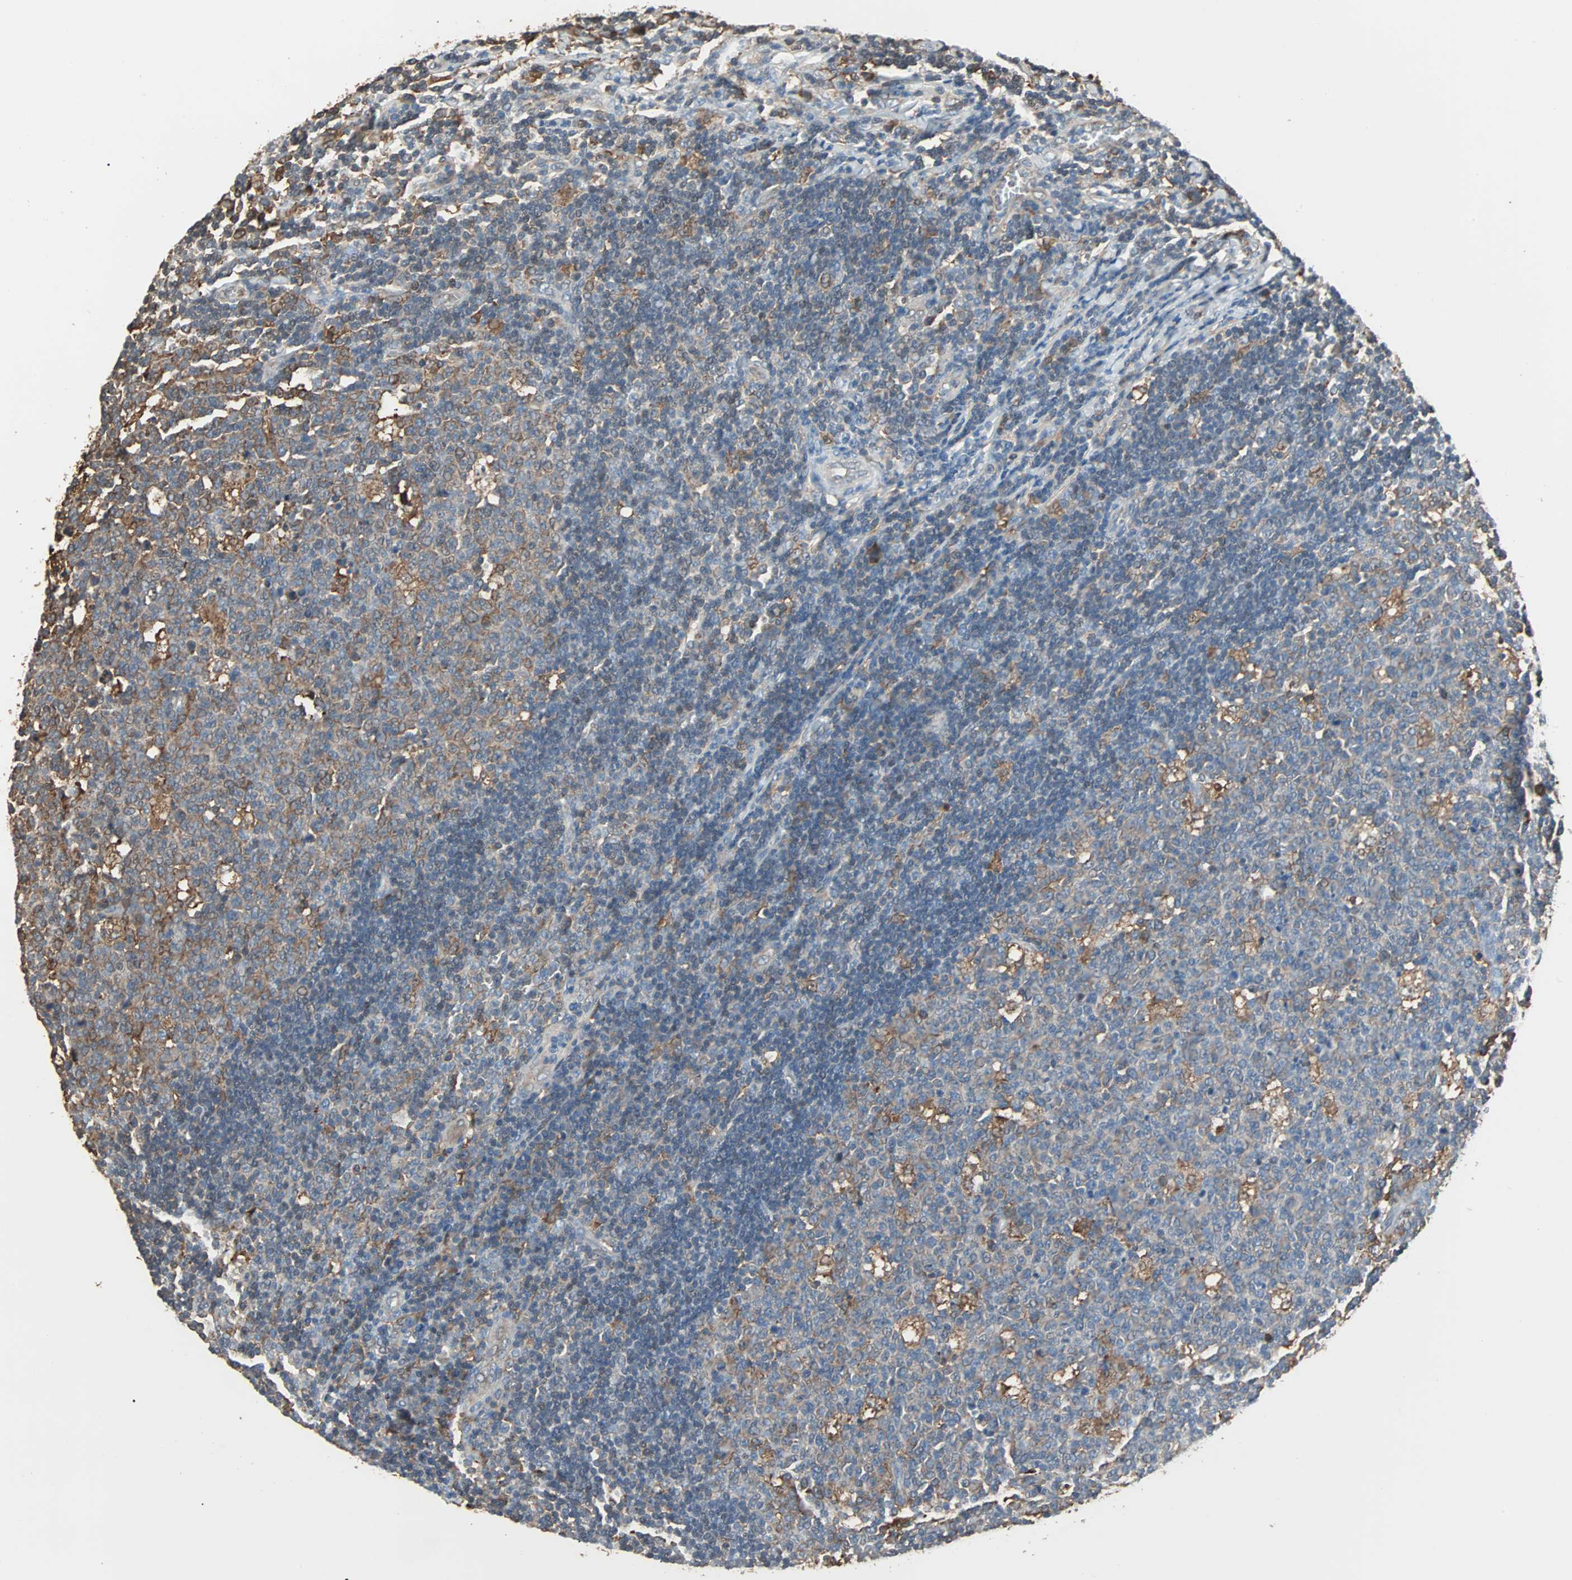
{"staining": {"intensity": "moderate", "quantity": ">75%", "location": "cytoplasmic/membranous"}, "tissue": "lymph node", "cell_type": "Germinal center cells", "image_type": "normal", "snomed": [{"axis": "morphology", "description": "Normal tissue, NOS"}, {"axis": "topography", "description": "Lymph node"}, {"axis": "topography", "description": "Salivary gland"}], "caption": "Lymph node was stained to show a protein in brown. There is medium levels of moderate cytoplasmic/membranous expression in approximately >75% of germinal center cells. (DAB (3,3'-diaminobenzidine) IHC with brightfield microscopy, high magnification).", "gene": "PRDX1", "patient": {"sex": "male", "age": 8}}